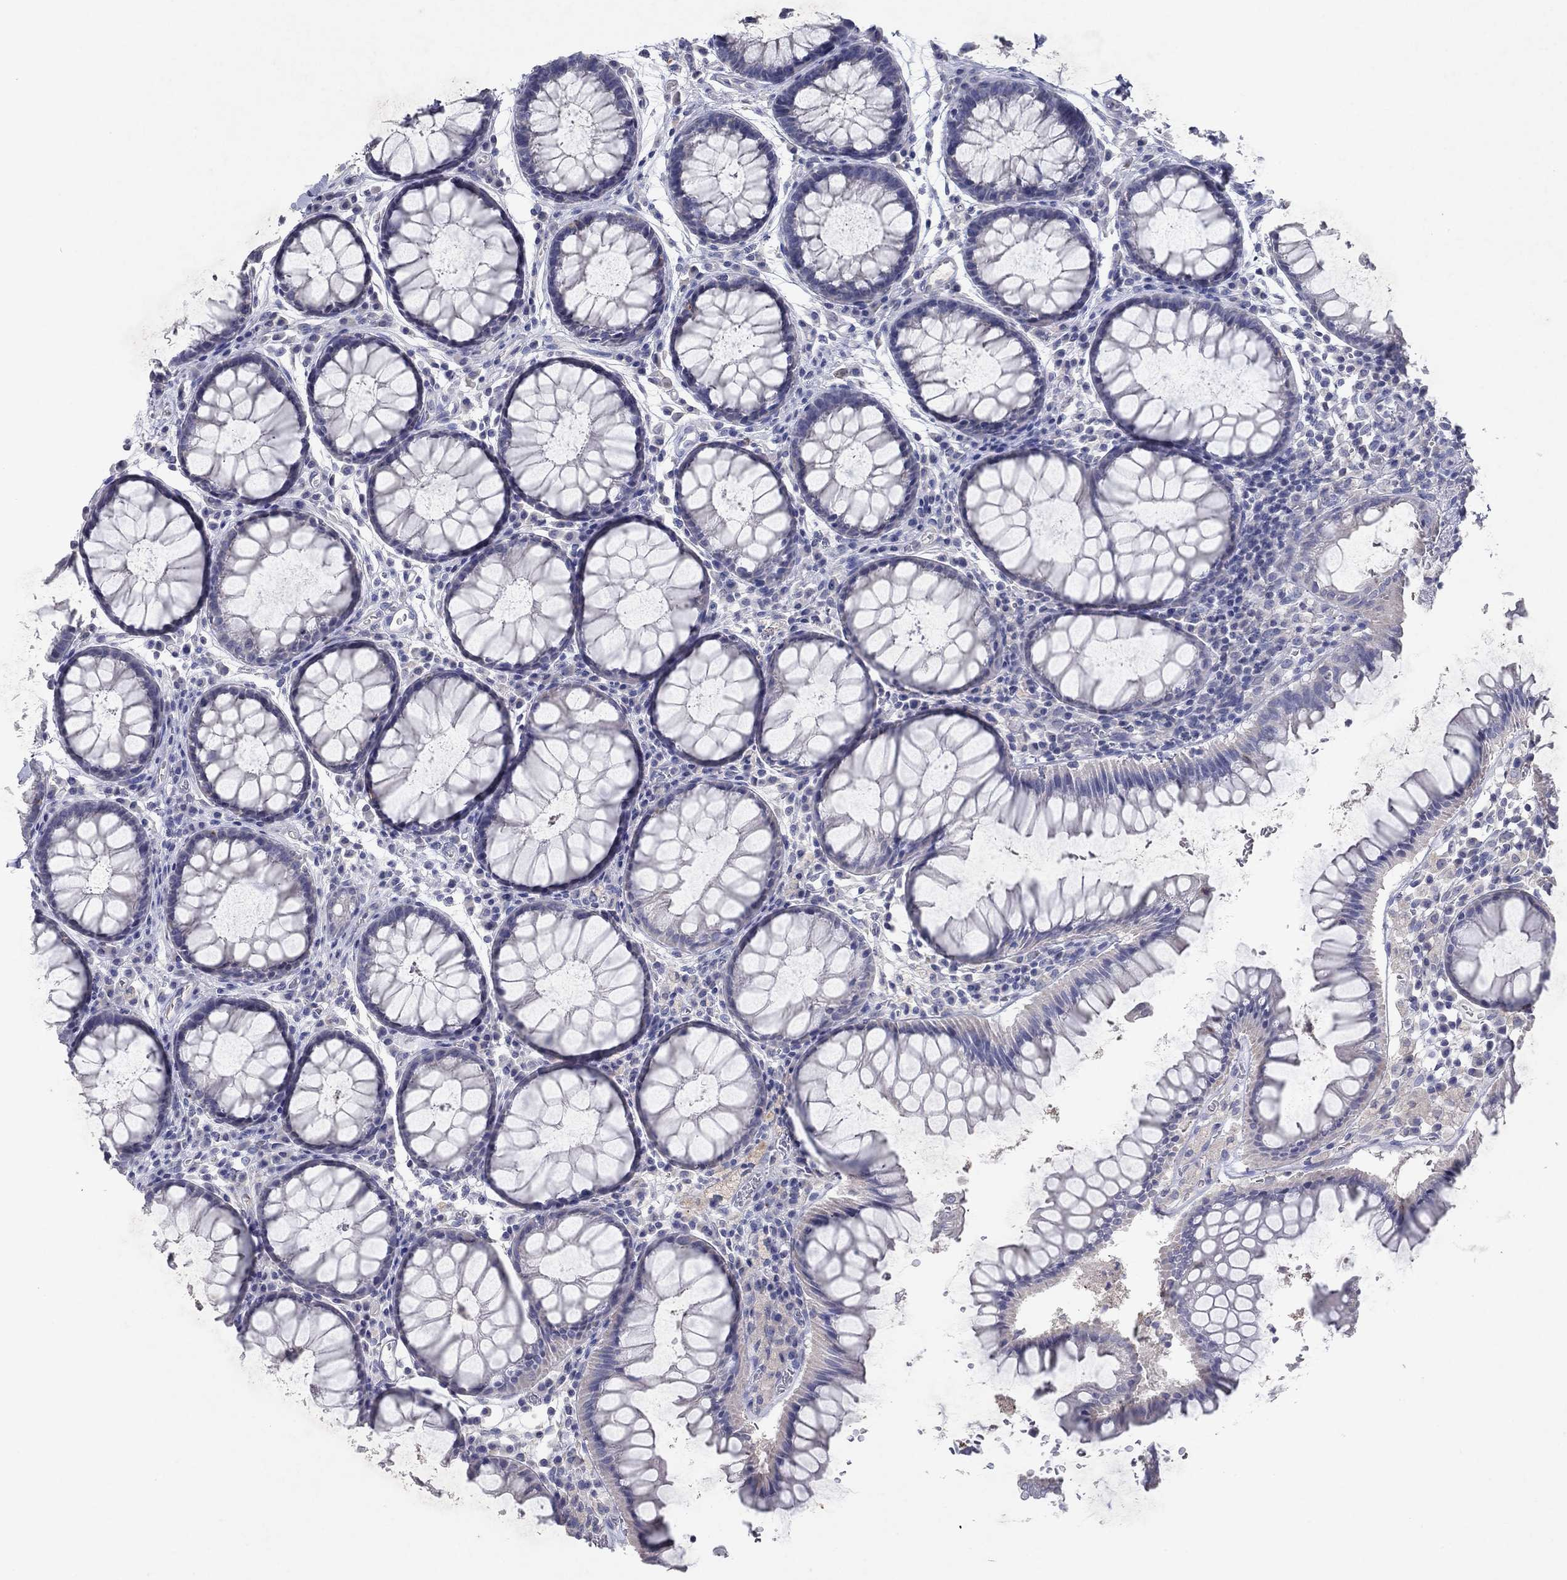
{"staining": {"intensity": "negative", "quantity": "none", "location": "none"}, "tissue": "rectum", "cell_type": "Glandular cells", "image_type": "normal", "snomed": [{"axis": "morphology", "description": "Normal tissue, NOS"}, {"axis": "topography", "description": "Rectum"}], "caption": "Immunohistochemistry micrograph of normal human rectum stained for a protein (brown), which displays no expression in glandular cells. (Stains: DAB immunohistochemistry (IHC) with hematoxylin counter stain, Microscopy: brightfield microscopy at high magnification).", "gene": "KRT40", "patient": {"sex": "female", "age": 68}}